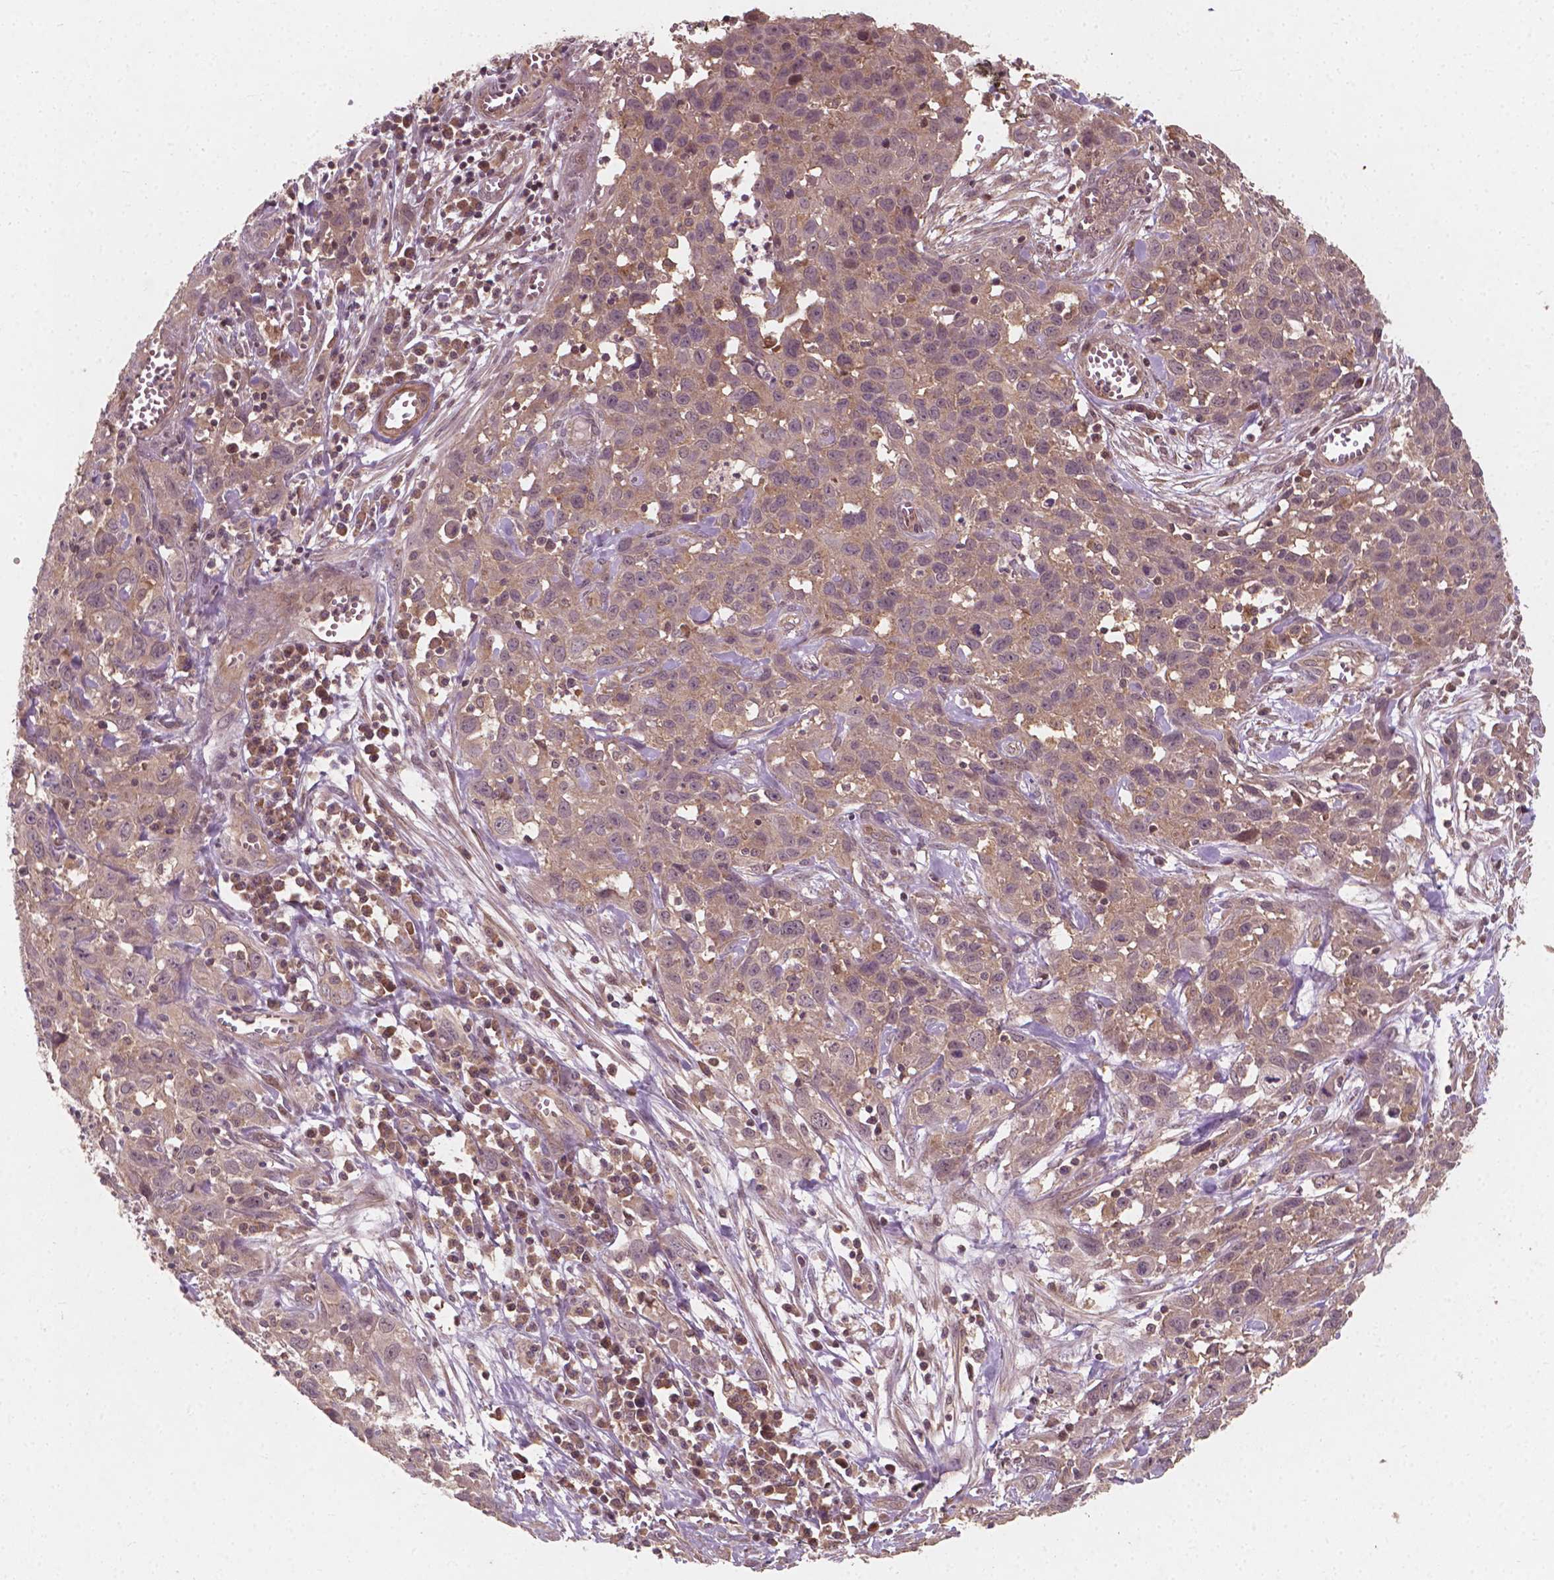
{"staining": {"intensity": "weak", "quantity": "<25%", "location": "cytoplasmic/membranous"}, "tissue": "cervical cancer", "cell_type": "Tumor cells", "image_type": "cancer", "snomed": [{"axis": "morphology", "description": "Squamous cell carcinoma, NOS"}, {"axis": "topography", "description": "Cervix"}], "caption": "This is a micrograph of immunohistochemistry (IHC) staining of cervical cancer (squamous cell carcinoma), which shows no positivity in tumor cells.", "gene": "CYFIP2", "patient": {"sex": "female", "age": 38}}